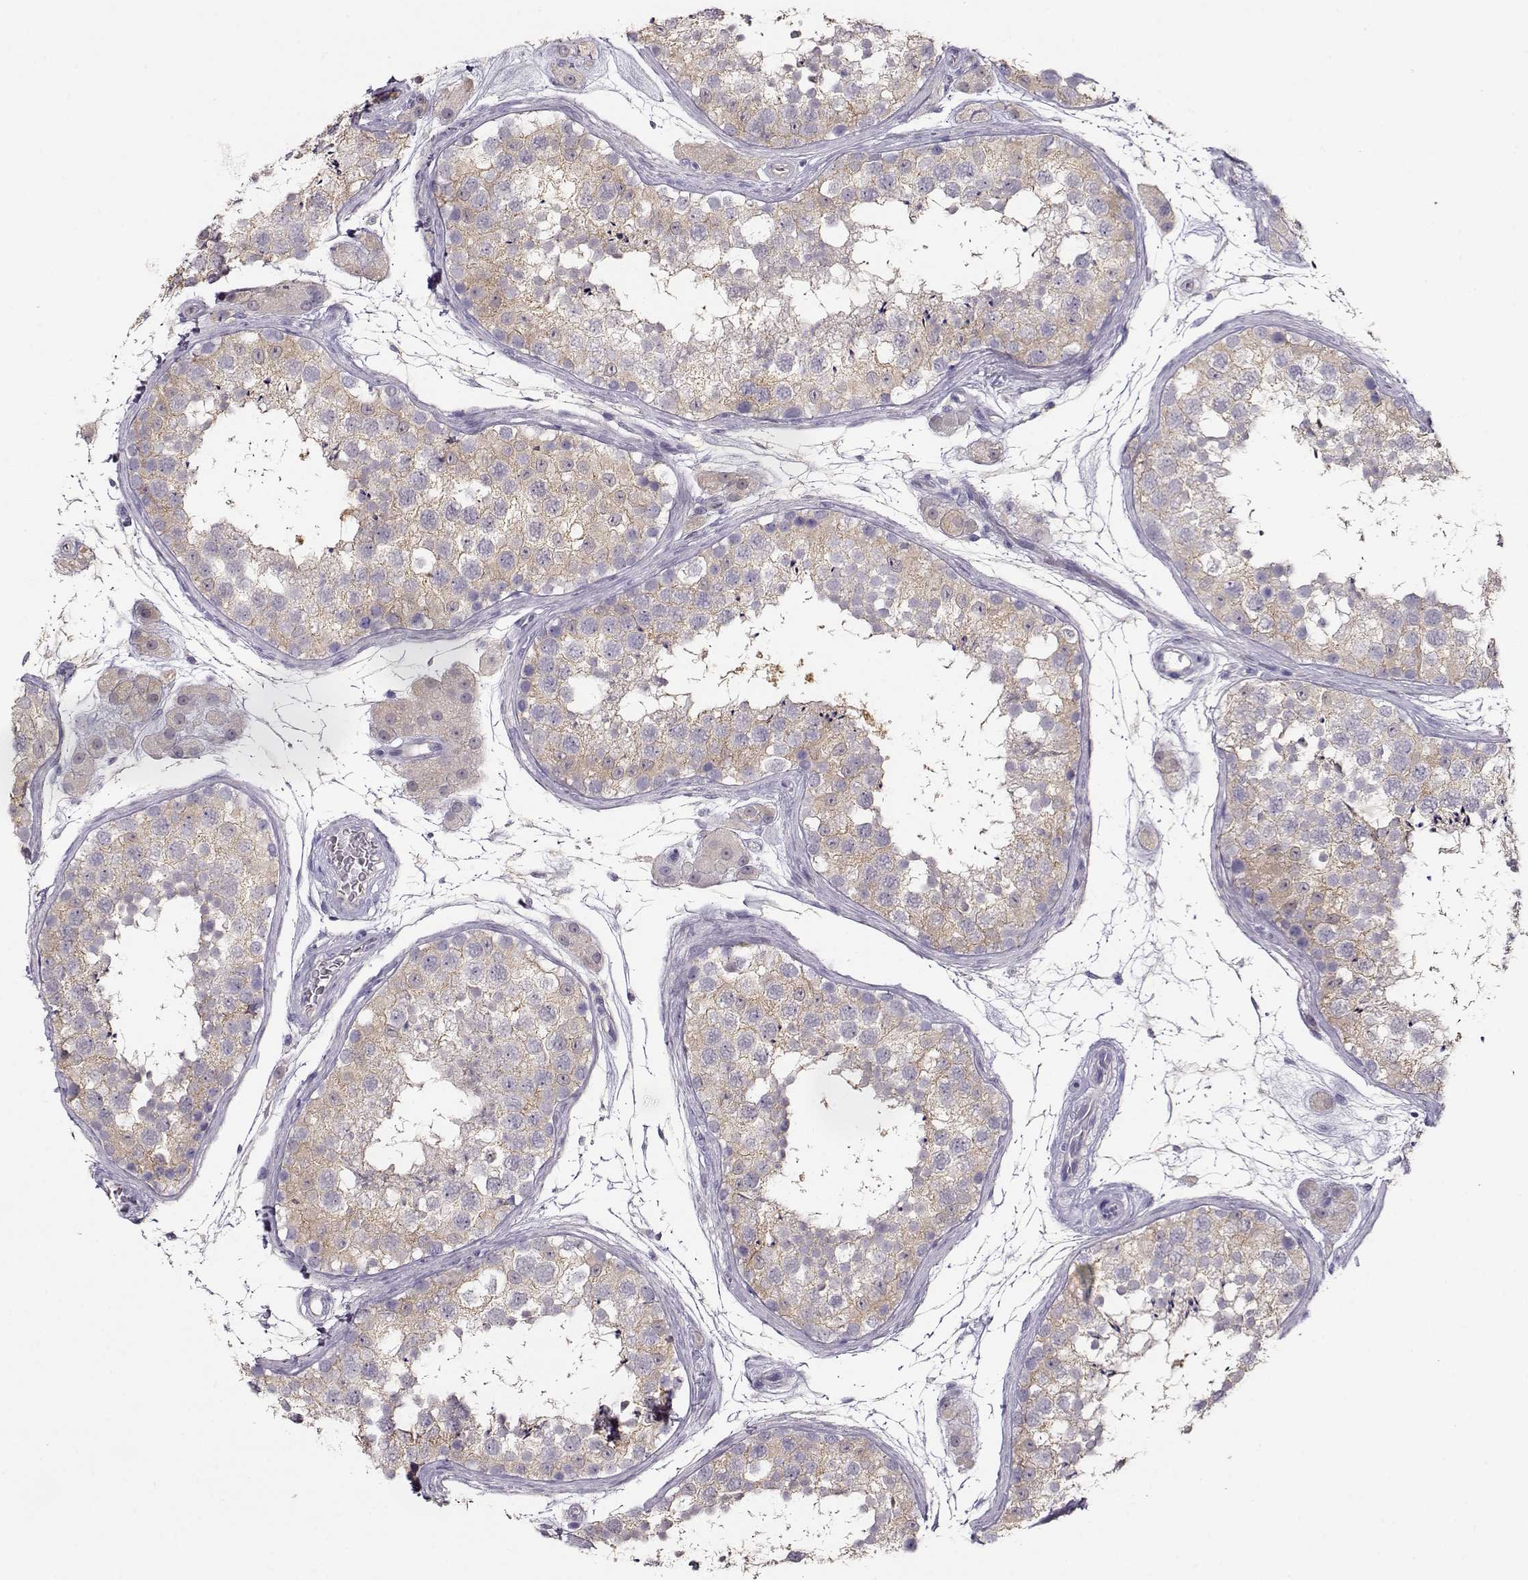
{"staining": {"intensity": "weak", "quantity": ">75%", "location": "cytoplasmic/membranous"}, "tissue": "testis", "cell_type": "Cells in seminiferous ducts", "image_type": "normal", "snomed": [{"axis": "morphology", "description": "Normal tissue, NOS"}, {"axis": "topography", "description": "Testis"}], "caption": "Immunohistochemistry staining of unremarkable testis, which reveals low levels of weak cytoplasmic/membranous staining in approximately >75% of cells in seminiferous ducts indicating weak cytoplasmic/membranous protein staining. The staining was performed using DAB (brown) for protein detection and nuclei were counterstained in hematoxylin (blue).", "gene": "NDRG4", "patient": {"sex": "male", "age": 41}}